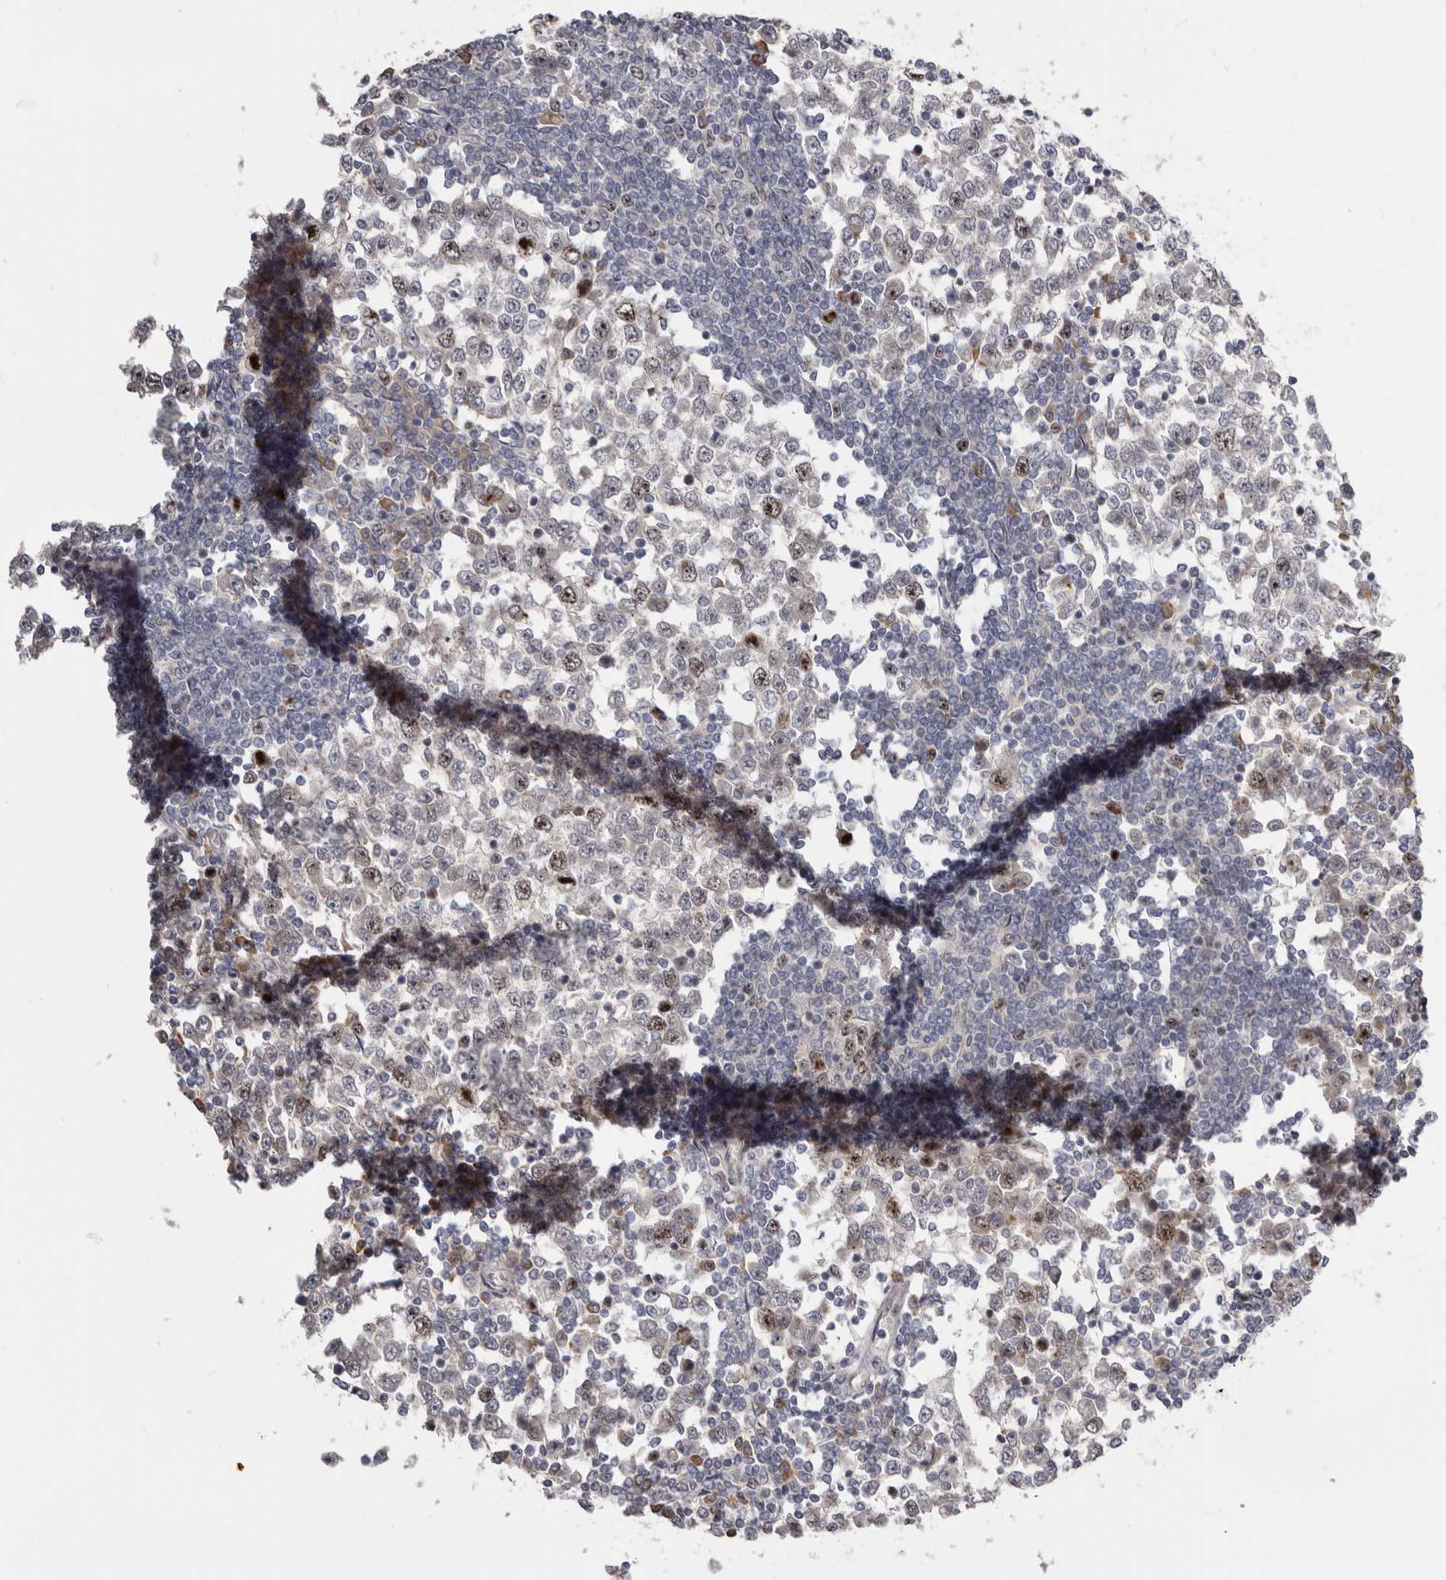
{"staining": {"intensity": "moderate", "quantity": "<25%", "location": "nuclear"}, "tissue": "testis cancer", "cell_type": "Tumor cells", "image_type": "cancer", "snomed": [{"axis": "morphology", "description": "Seminoma, NOS"}, {"axis": "topography", "description": "Testis"}], "caption": "Moderate nuclear staining is identified in approximately <25% of tumor cells in seminoma (testis). The staining was performed using DAB (3,3'-diaminobenzidine), with brown indicating positive protein expression. Nuclei are stained blue with hematoxylin.", "gene": "CDCA8", "patient": {"sex": "male", "age": 65}}